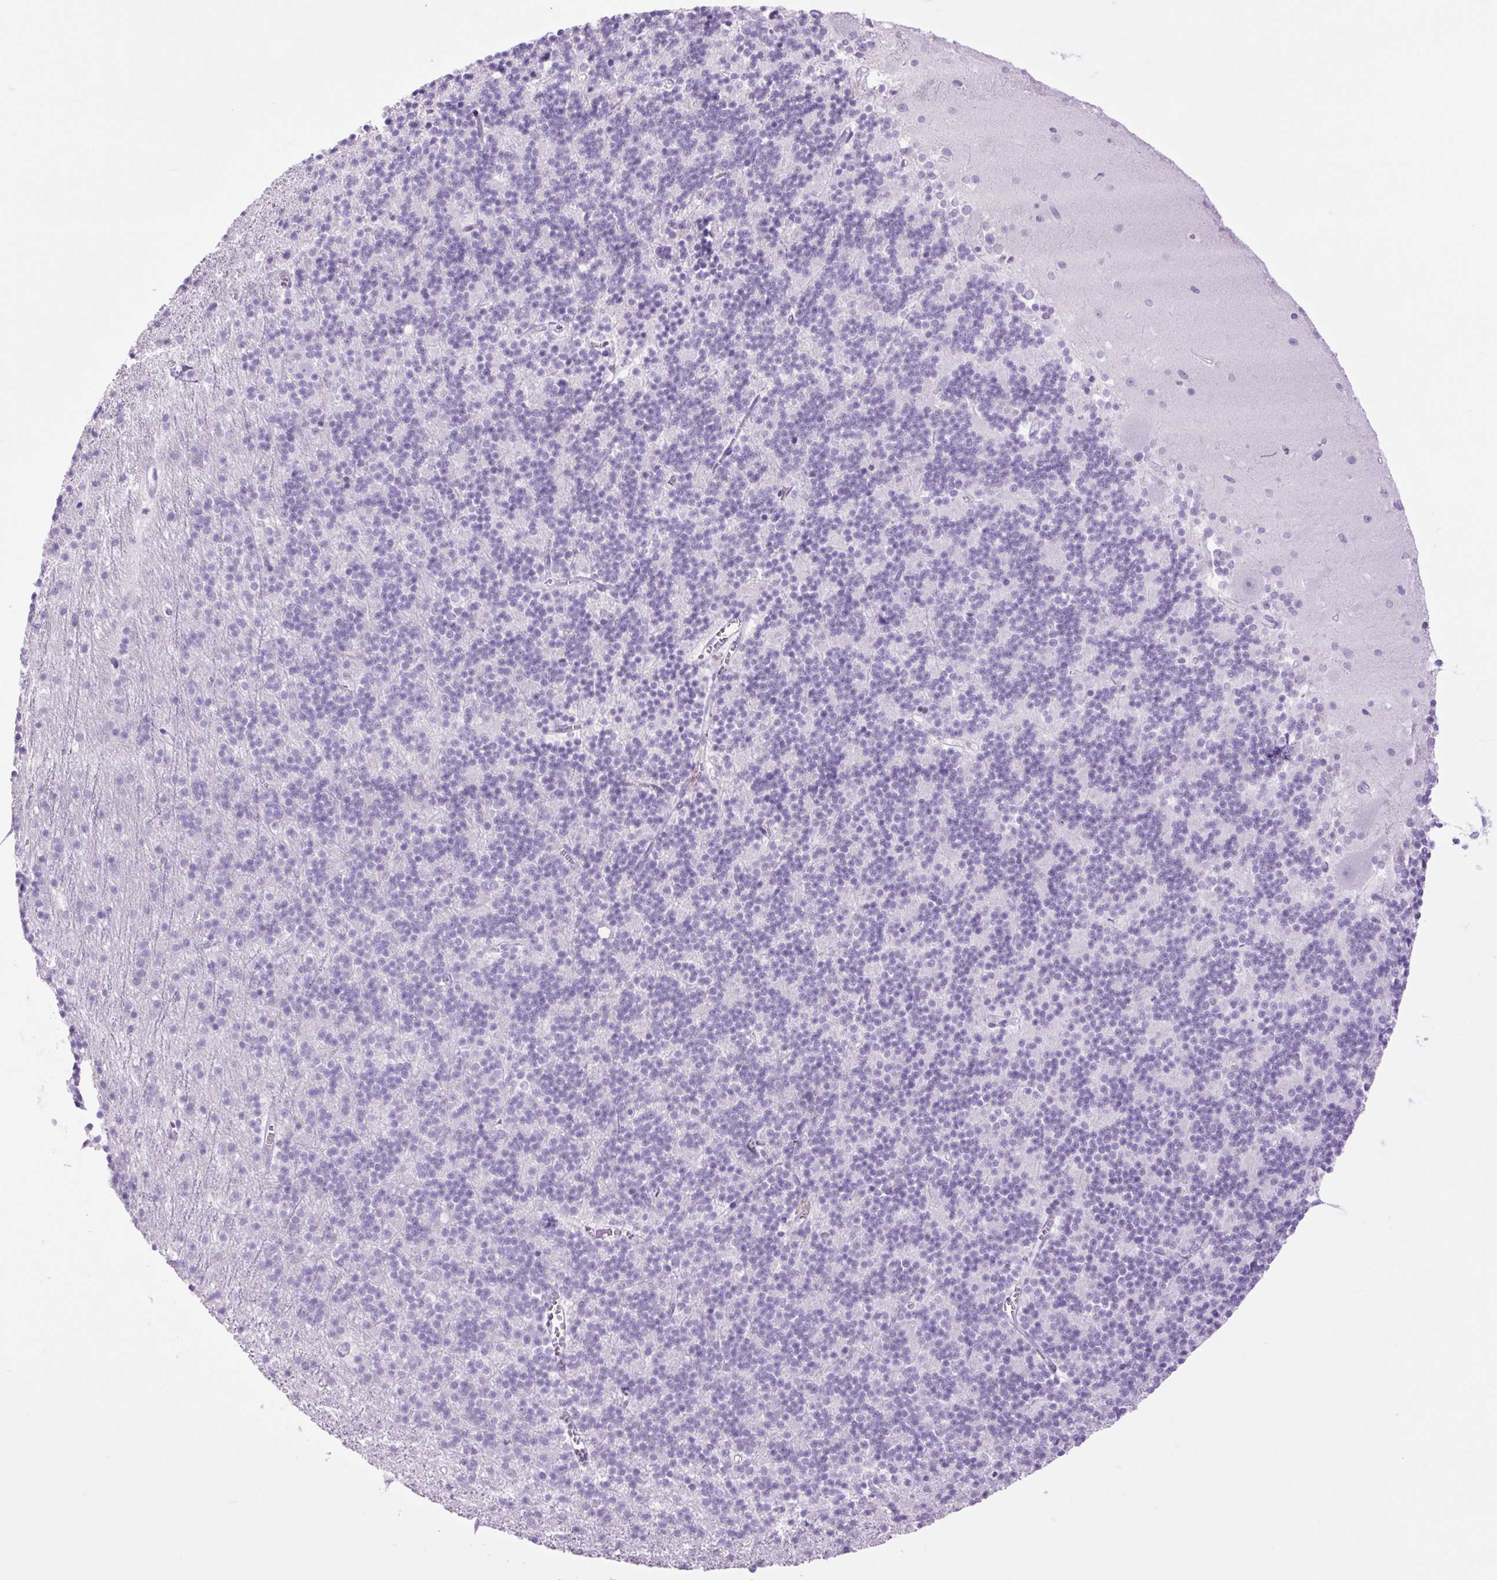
{"staining": {"intensity": "negative", "quantity": "none", "location": "none"}, "tissue": "cerebellum", "cell_type": "Cells in granular layer", "image_type": "normal", "snomed": [{"axis": "morphology", "description": "Normal tissue, NOS"}, {"axis": "topography", "description": "Cerebellum"}], "caption": "Immunohistochemistry histopathology image of normal cerebellum: cerebellum stained with DAB (3,3'-diaminobenzidine) reveals no significant protein expression in cells in granular layer.", "gene": "TFF2", "patient": {"sex": "male", "age": 54}}